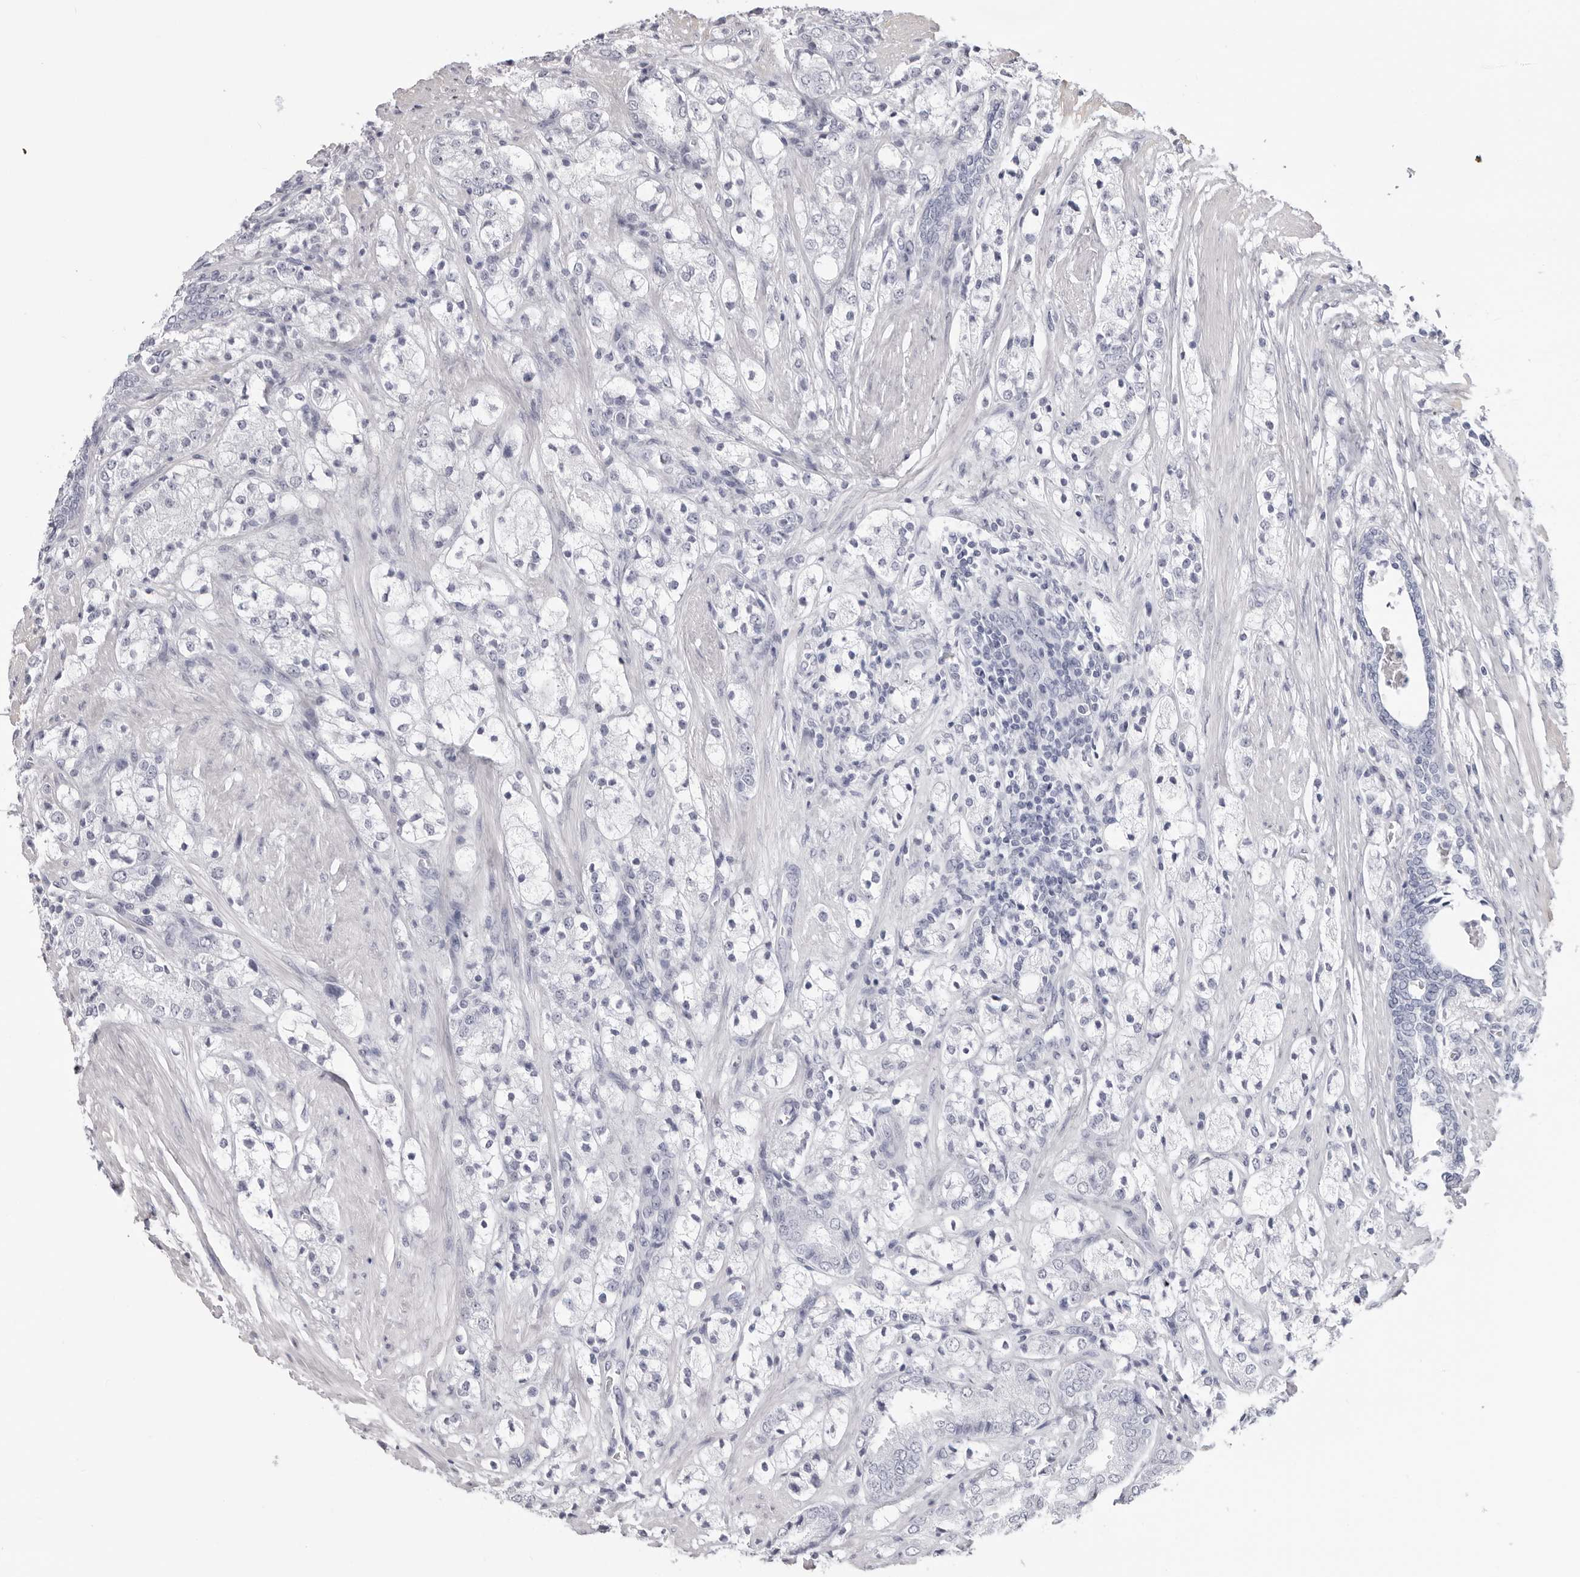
{"staining": {"intensity": "negative", "quantity": "none", "location": "none"}, "tissue": "prostate cancer", "cell_type": "Tumor cells", "image_type": "cancer", "snomed": [{"axis": "morphology", "description": "Adenocarcinoma, High grade"}, {"axis": "topography", "description": "Prostate"}], "caption": "Micrograph shows no significant protein expression in tumor cells of prostate cancer (high-grade adenocarcinoma). (DAB immunohistochemistry (IHC) visualized using brightfield microscopy, high magnification).", "gene": "SRGAP2", "patient": {"sex": "male", "age": 50}}